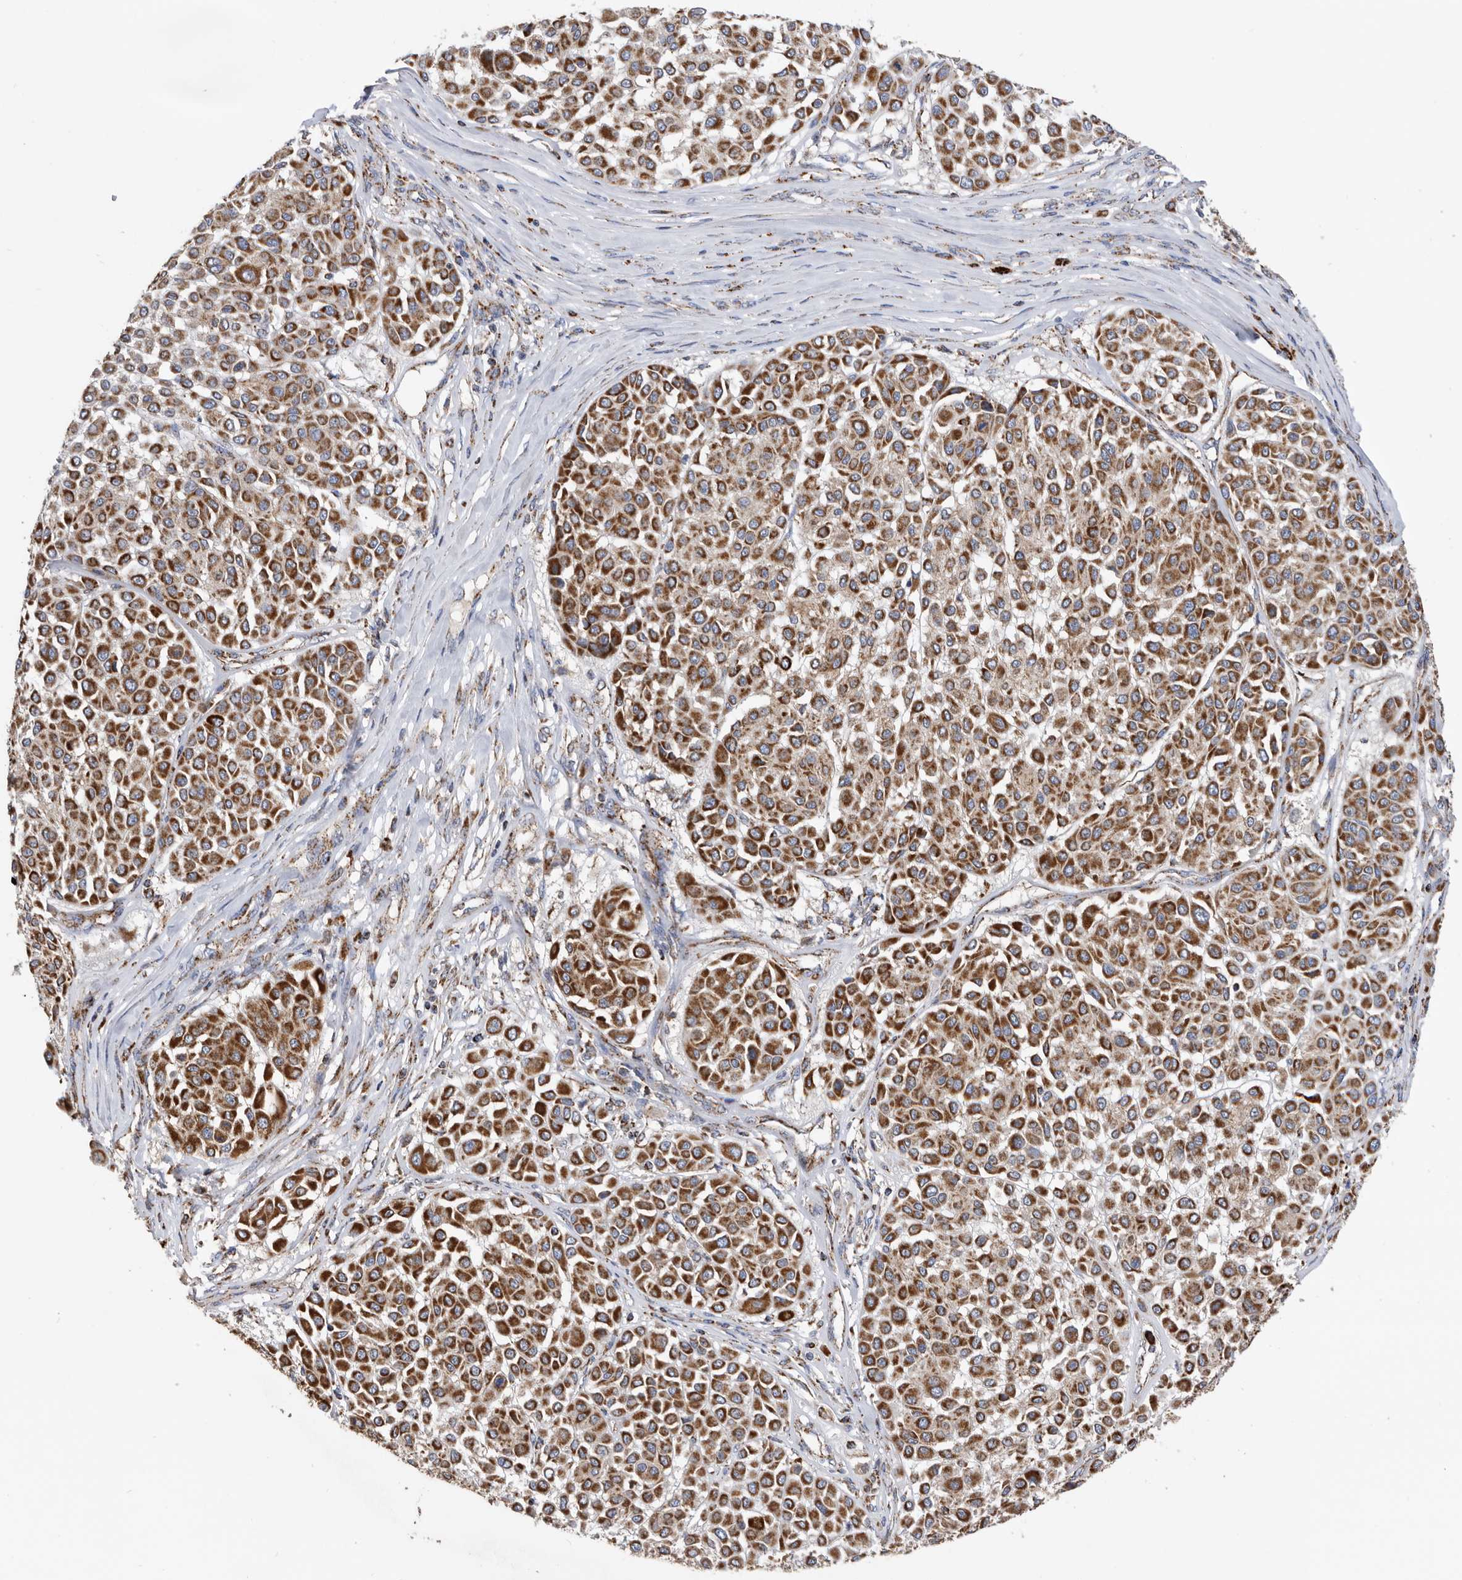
{"staining": {"intensity": "strong", "quantity": ">75%", "location": "cytoplasmic/membranous"}, "tissue": "melanoma", "cell_type": "Tumor cells", "image_type": "cancer", "snomed": [{"axis": "morphology", "description": "Malignant melanoma, Metastatic site"}, {"axis": "topography", "description": "Soft tissue"}], "caption": "IHC of human malignant melanoma (metastatic site) reveals high levels of strong cytoplasmic/membranous expression in approximately >75% of tumor cells.", "gene": "WFDC1", "patient": {"sex": "male", "age": 41}}